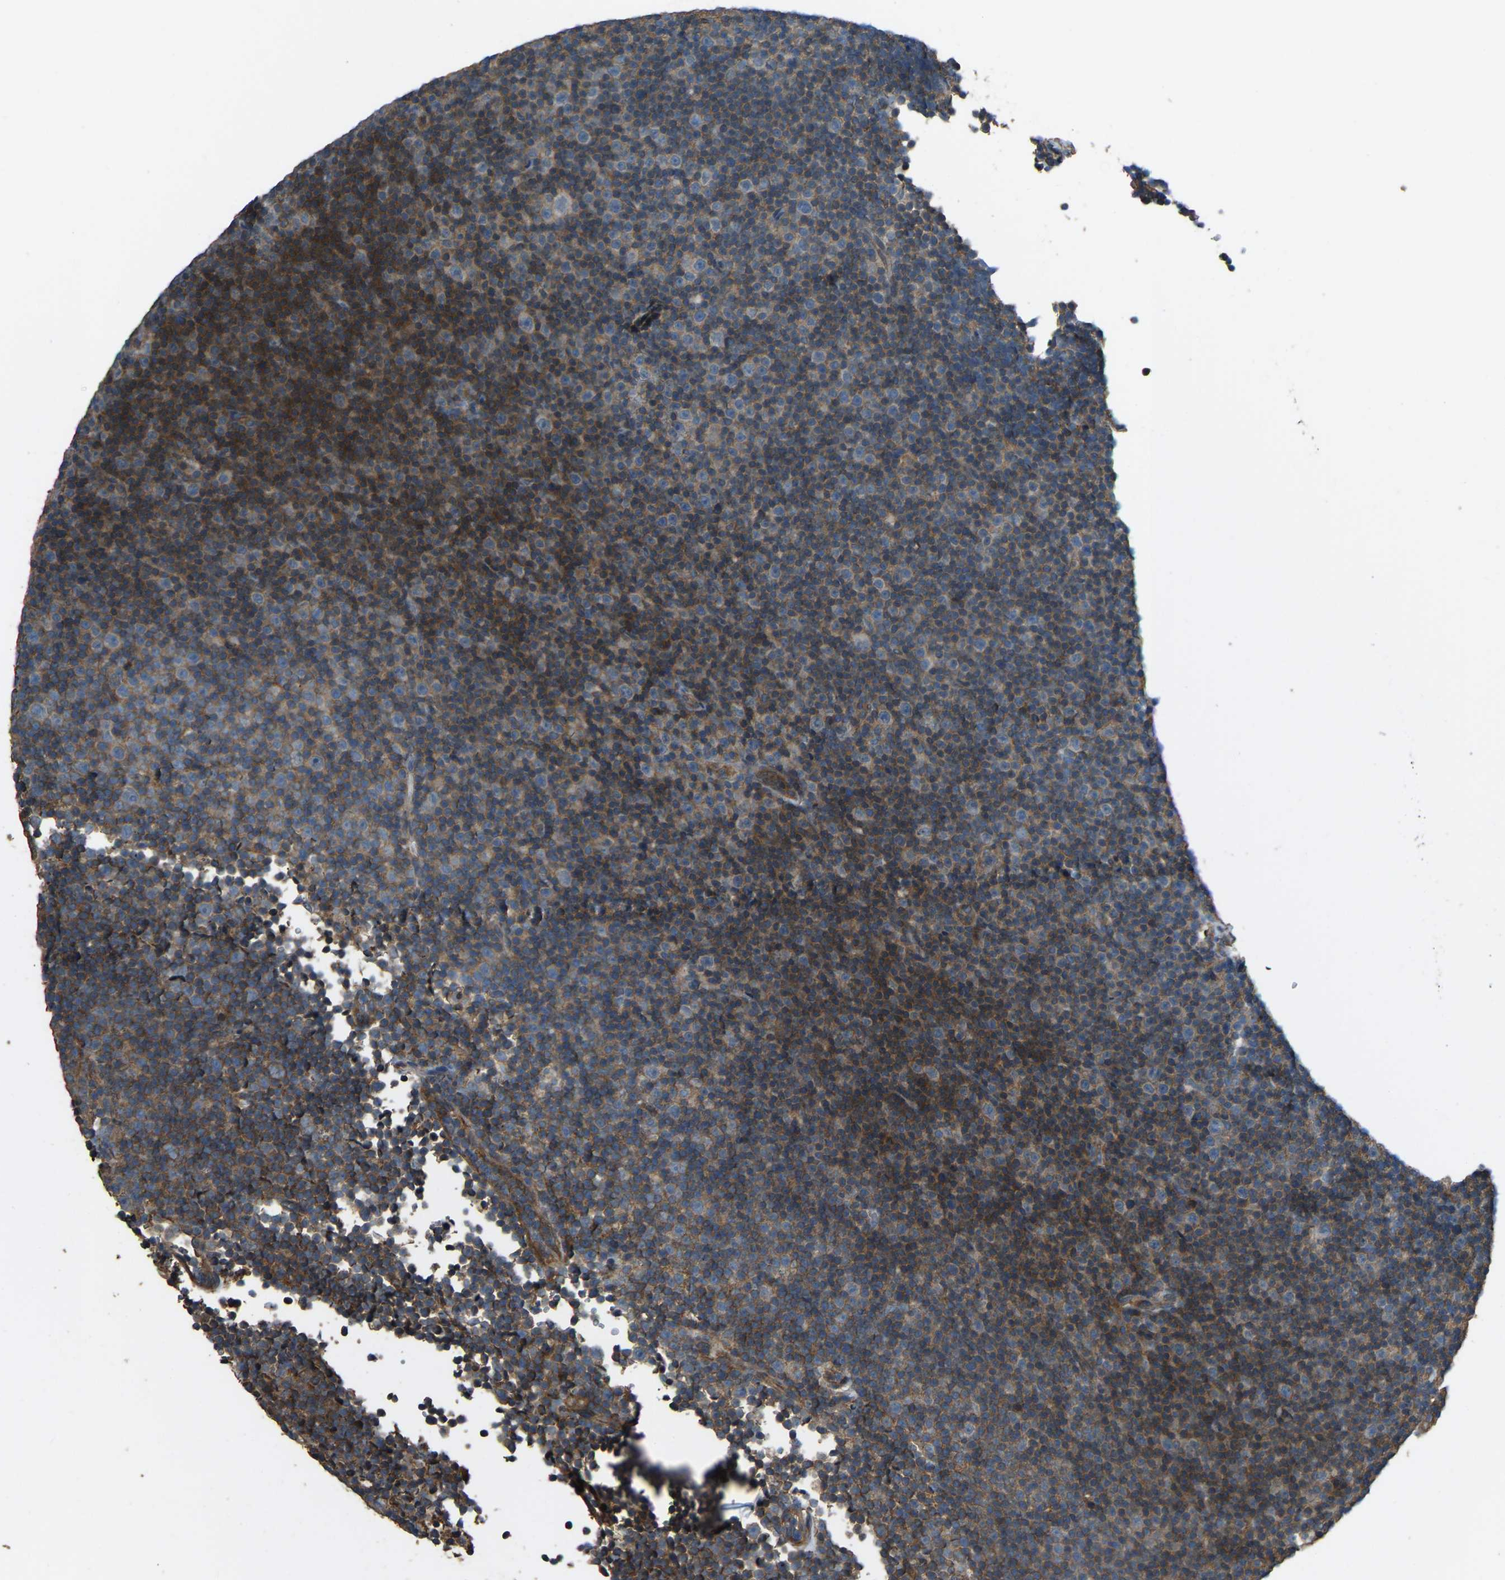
{"staining": {"intensity": "moderate", "quantity": "<25%", "location": "cytoplasmic/membranous"}, "tissue": "lymphoma", "cell_type": "Tumor cells", "image_type": "cancer", "snomed": [{"axis": "morphology", "description": "Malignant lymphoma, non-Hodgkin's type, Low grade"}, {"axis": "topography", "description": "Lymph node"}], "caption": "Human lymphoma stained with a brown dye exhibits moderate cytoplasmic/membranous positive expression in approximately <25% of tumor cells.", "gene": "SLC4A2", "patient": {"sex": "female", "age": 67}}